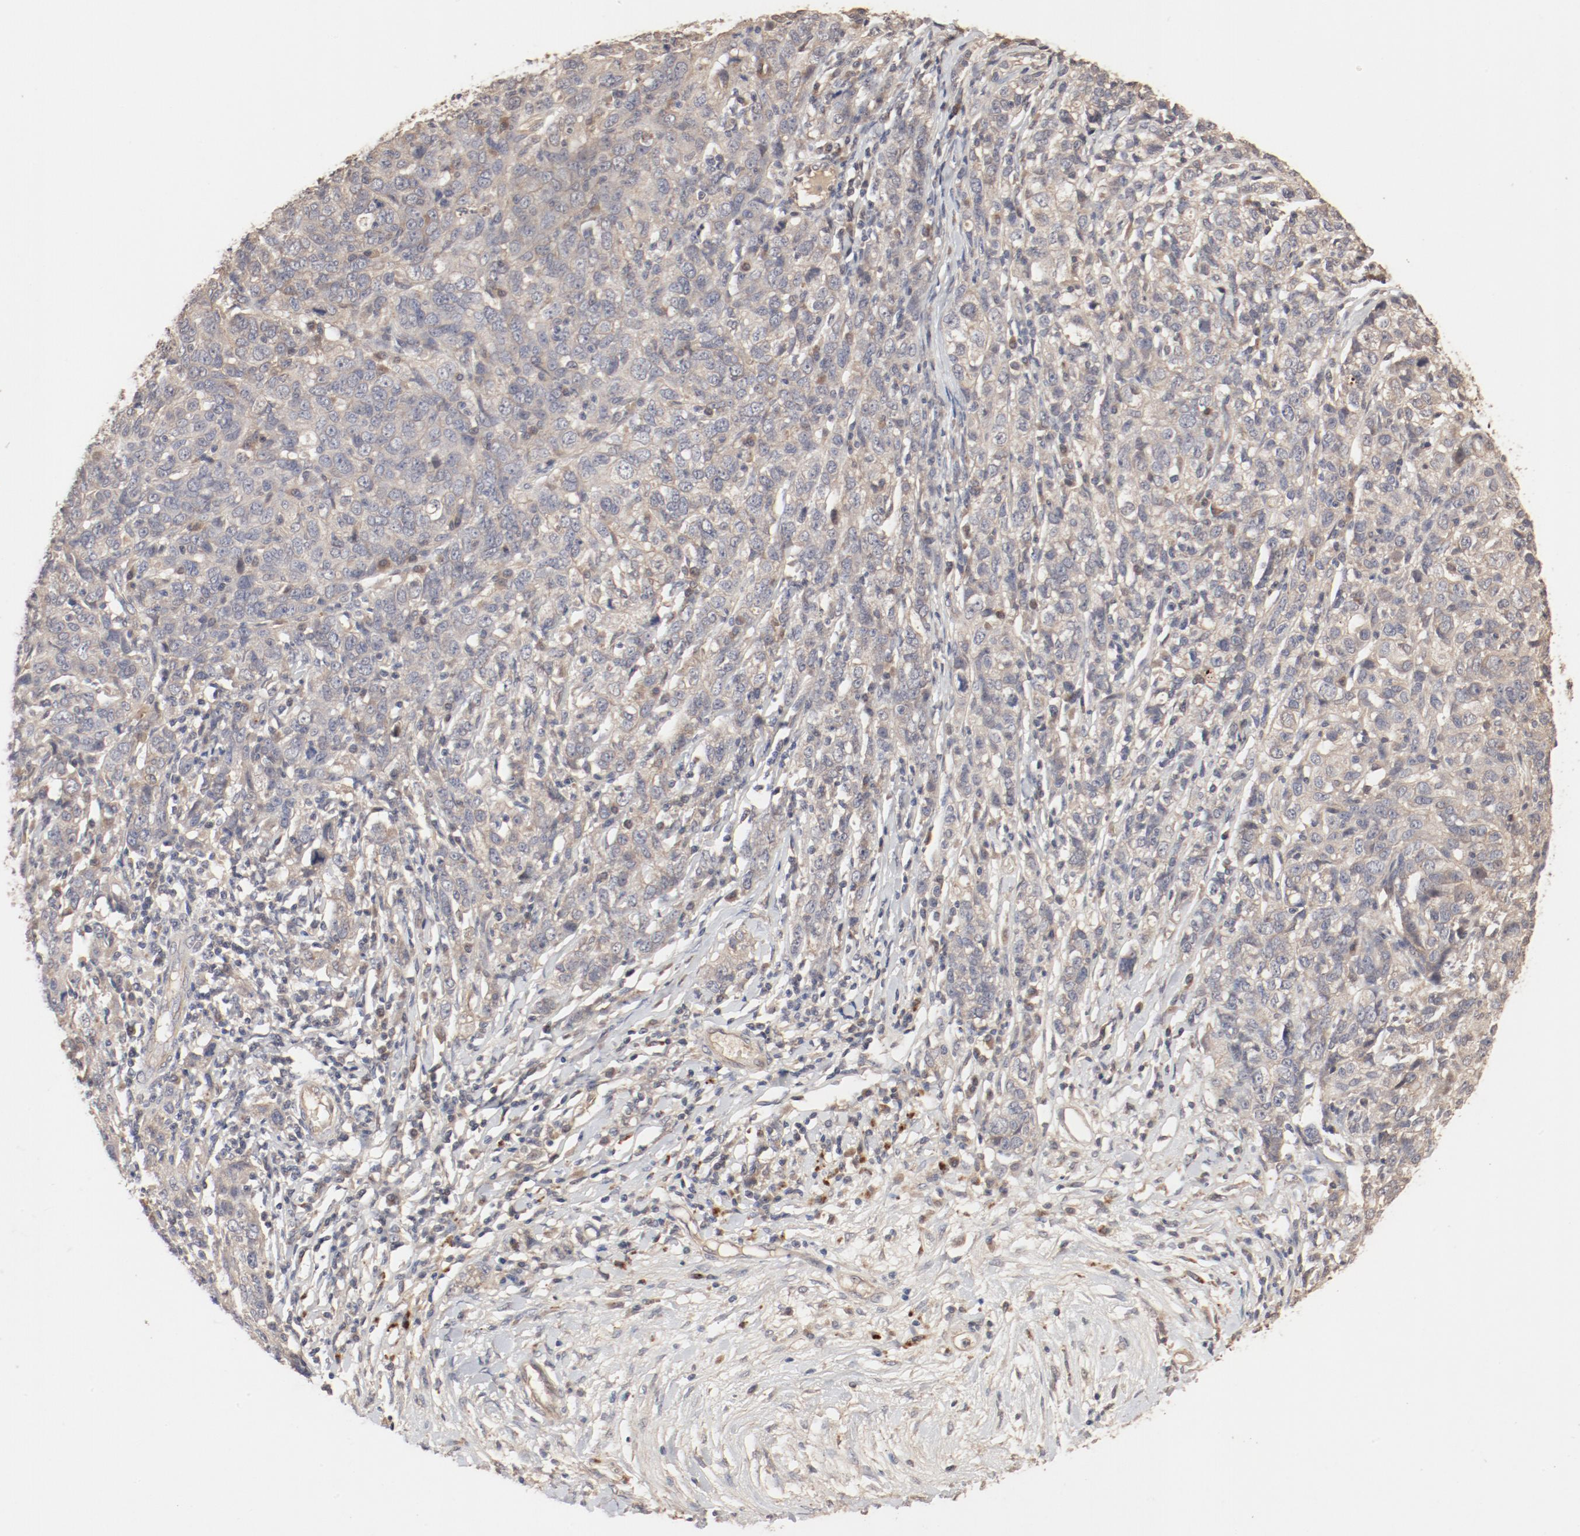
{"staining": {"intensity": "moderate", "quantity": ">75%", "location": "cytoplasmic/membranous"}, "tissue": "ovarian cancer", "cell_type": "Tumor cells", "image_type": "cancer", "snomed": [{"axis": "morphology", "description": "Cystadenocarcinoma, serous, NOS"}, {"axis": "topography", "description": "Ovary"}], "caption": "Protein expression analysis of human ovarian serous cystadenocarcinoma reveals moderate cytoplasmic/membranous staining in approximately >75% of tumor cells. (IHC, brightfield microscopy, high magnification).", "gene": "IL3RA", "patient": {"sex": "female", "age": 71}}